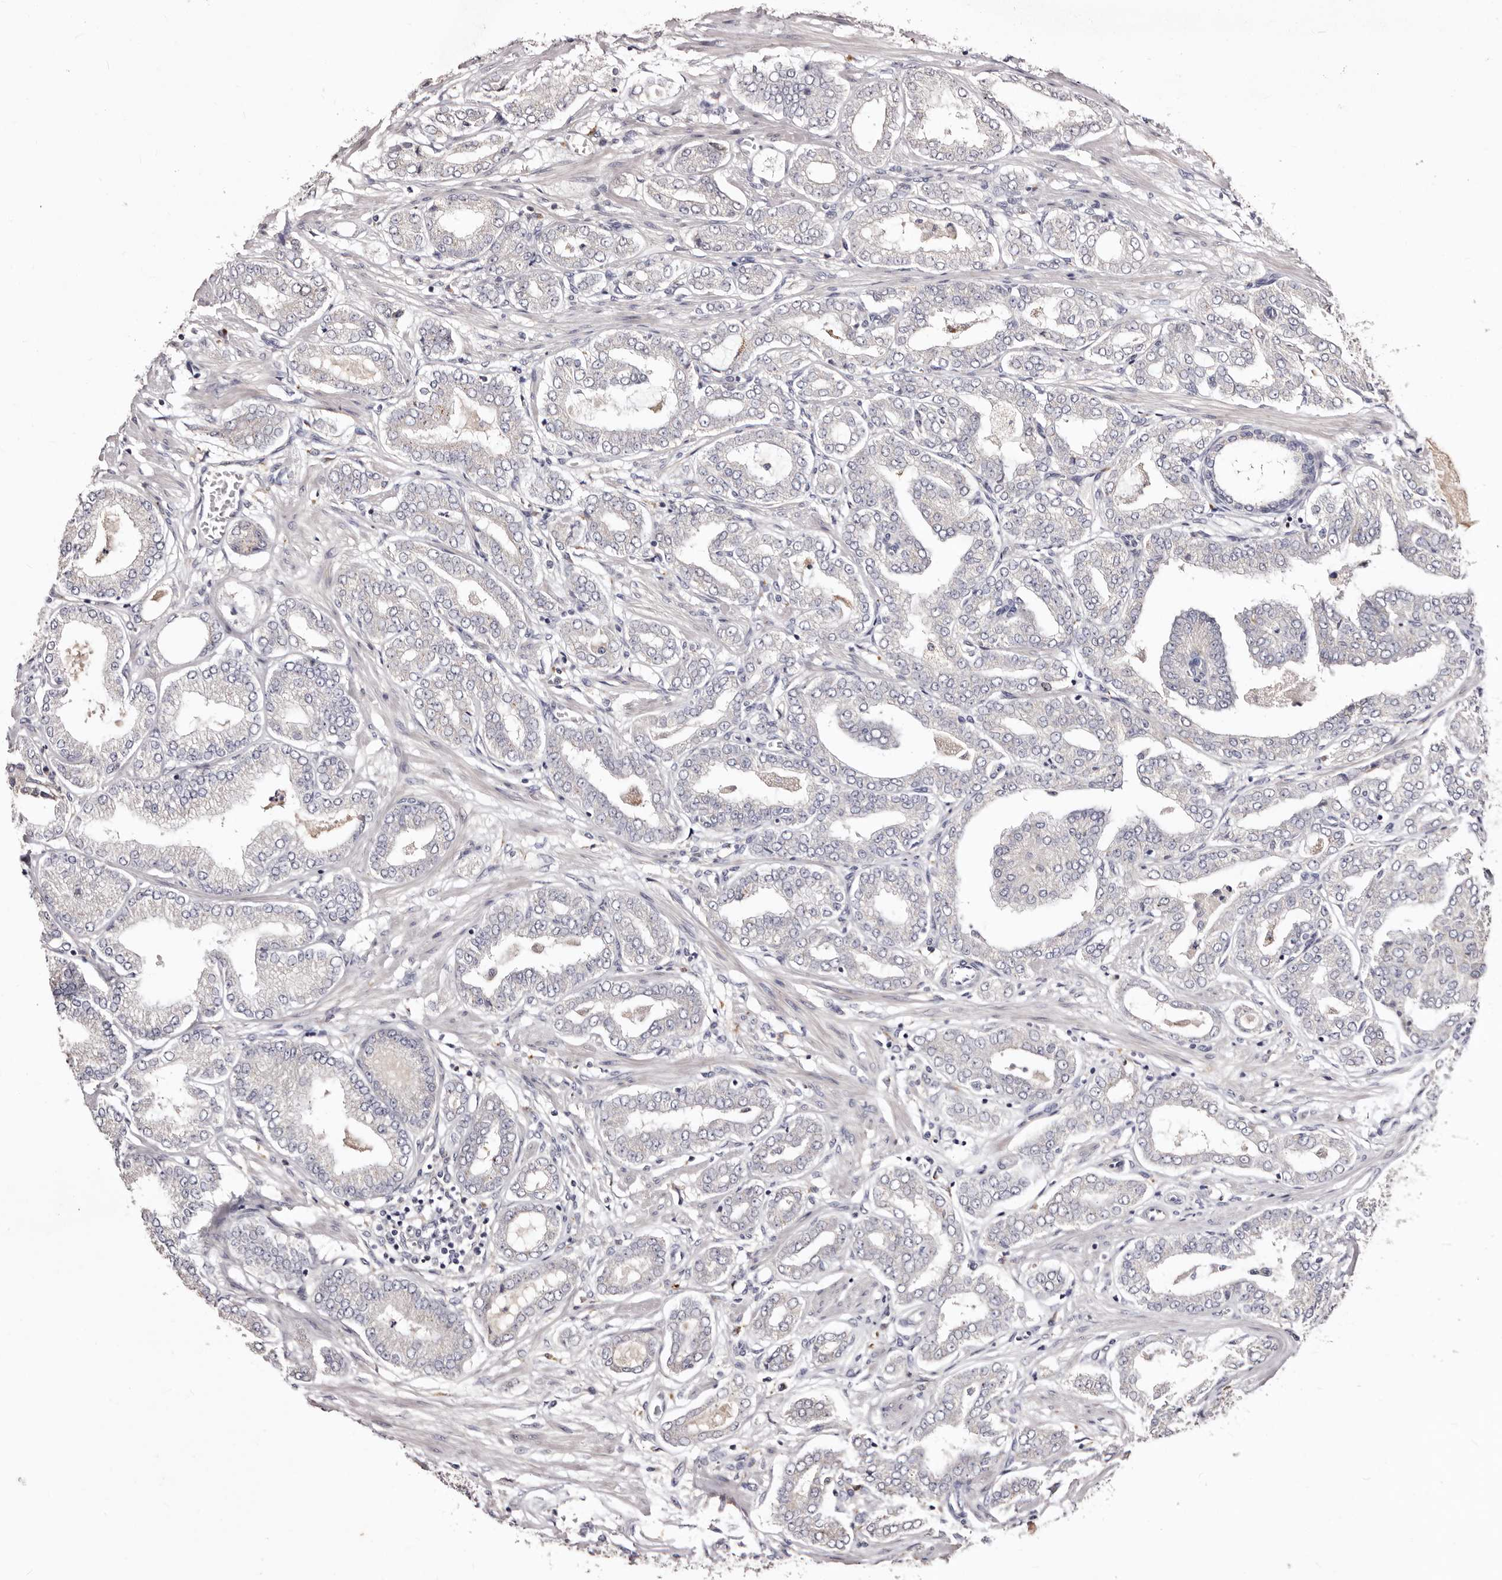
{"staining": {"intensity": "negative", "quantity": "none", "location": "none"}, "tissue": "prostate cancer", "cell_type": "Tumor cells", "image_type": "cancer", "snomed": [{"axis": "morphology", "description": "Adenocarcinoma, Low grade"}, {"axis": "topography", "description": "Prostate"}], "caption": "DAB (3,3'-diaminobenzidine) immunohistochemical staining of prostate cancer demonstrates no significant staining in tumor cells.", "gene": "CDCA8", "patient": {"sex": "male", "age": 63}}